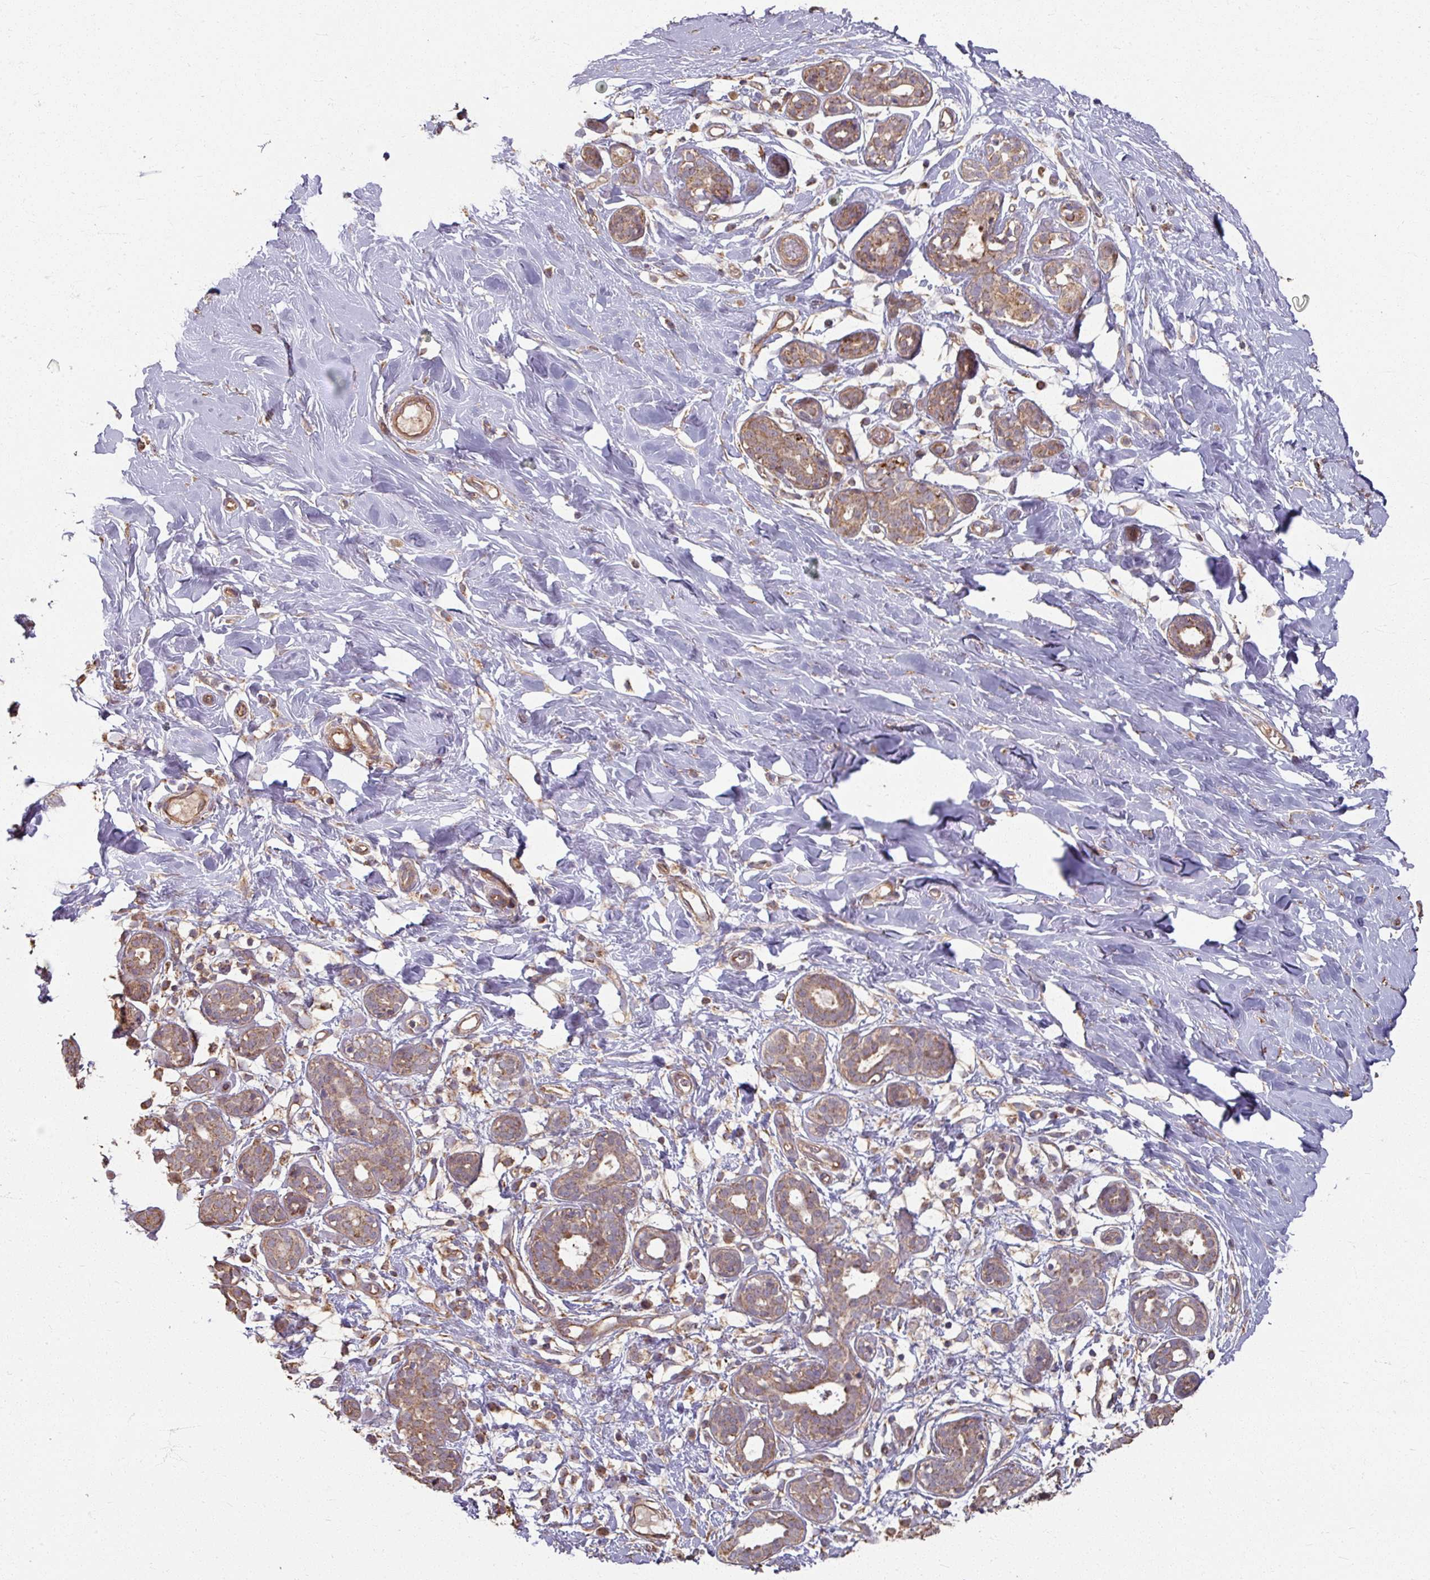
{"staining": {"intensity": "negative", "quantity": "none", "location": "none"}, "tissue": "breast", "cell_type": "Adipocytes", "image_type": "normal", "snomed": [{"axis": "morphology", "description": "Normal tissue, NOS"}, {"axis": "topography", "description": "Breast"}], "caption": "IHC of benign human breast exhibits no positivity in adipocytes. Nuclei are stained in blue.", "gene": "CCDC68", "patient": {"sex": "female", "age": 27}}